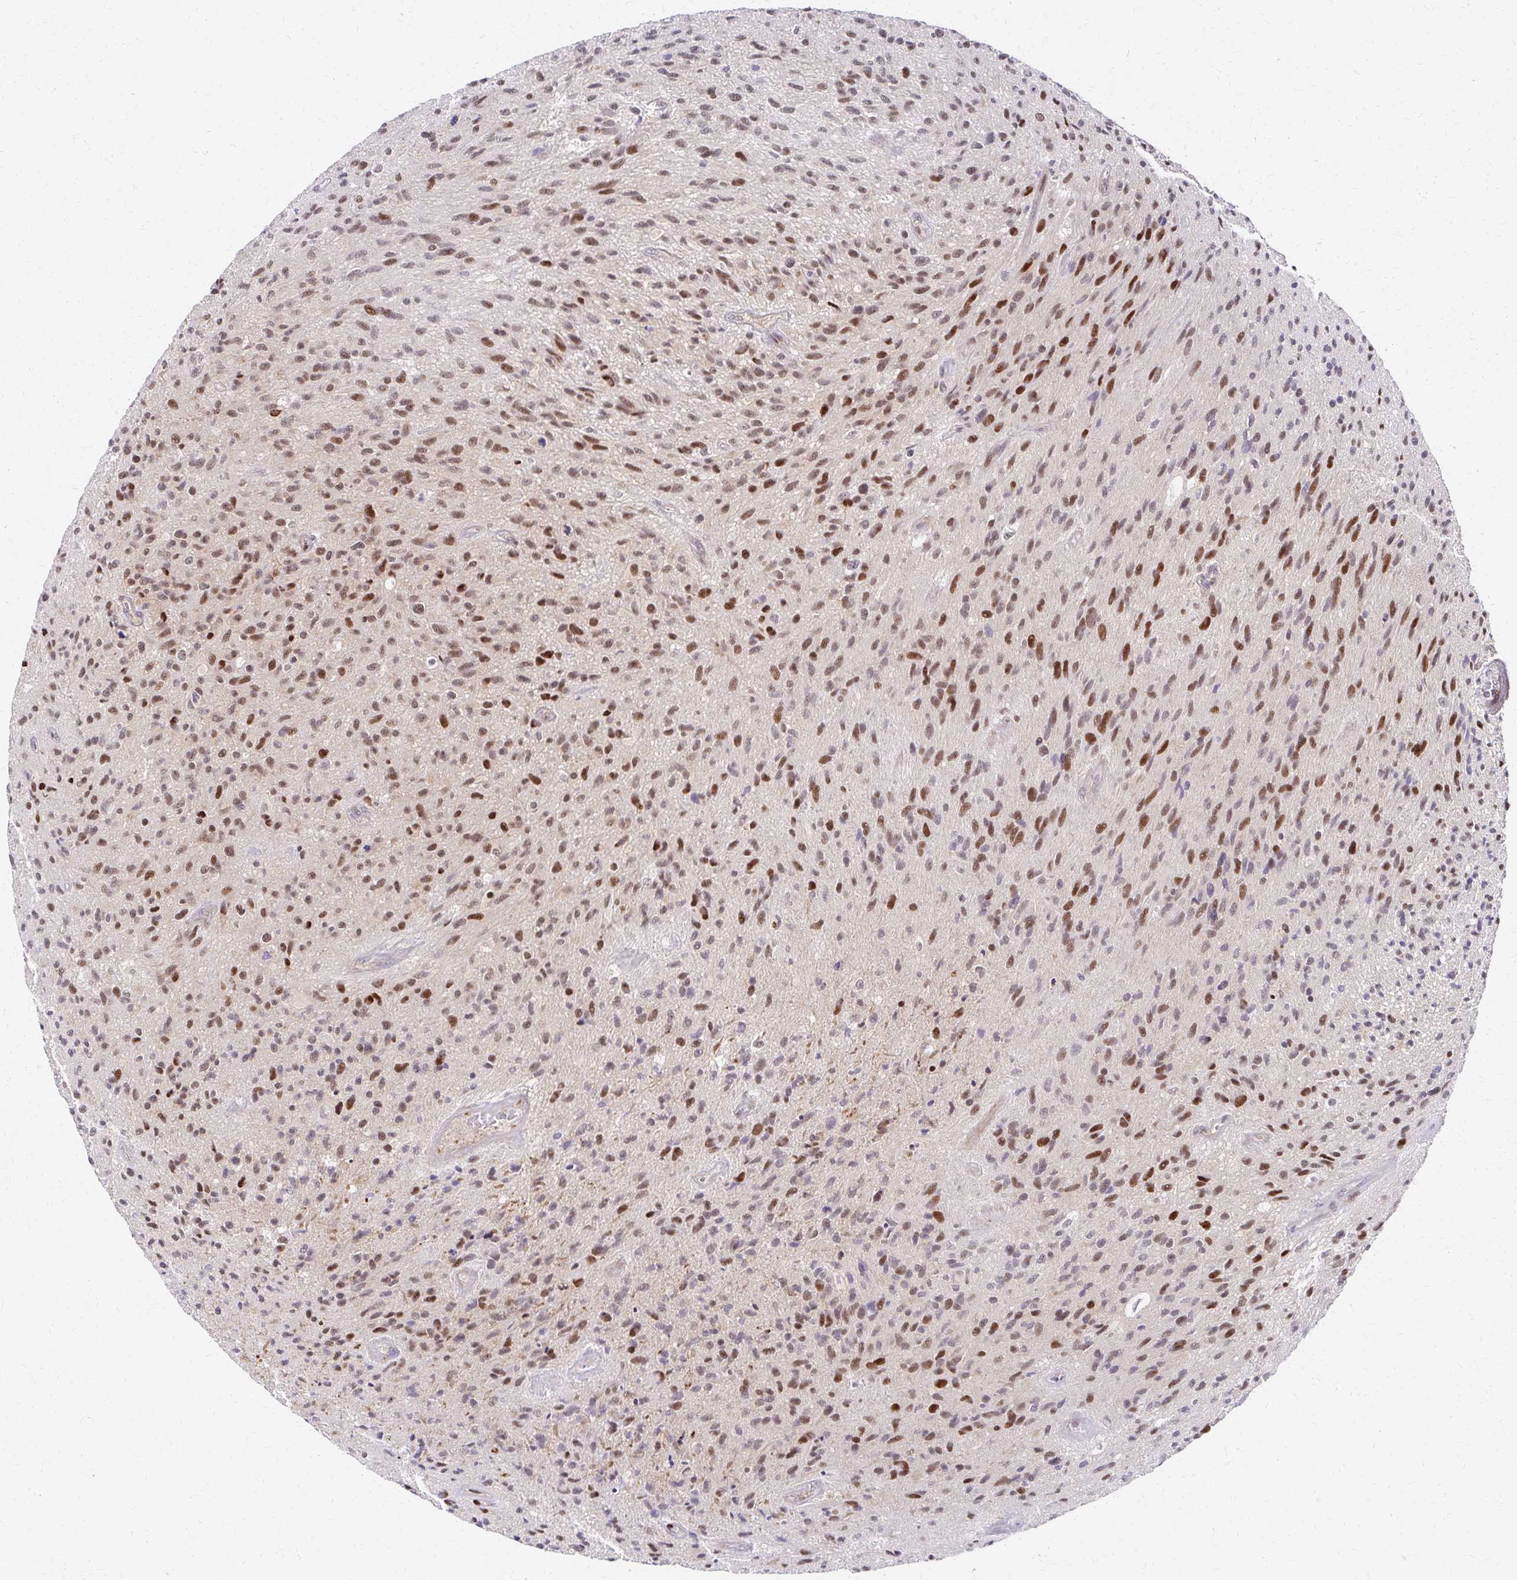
{"staining": {"intensity": "moderate", "quantity": ">75%", "location": "nuclear"}, "tissue": "glioma", "cell_type": "Tumor cells", "image_type": "cancer", "snomed": [{"axis": "morphology", "description": "Glioma, malignant, High grade"}, {"axis": "topography", "description": "Brain"}], "caption": "Malignant glioma (high-grade) stained with a protein marker exhibits moderate staining in tumor cells.", "gene": "PSMD7", "patient": {"sex": "male", "age": 54}}